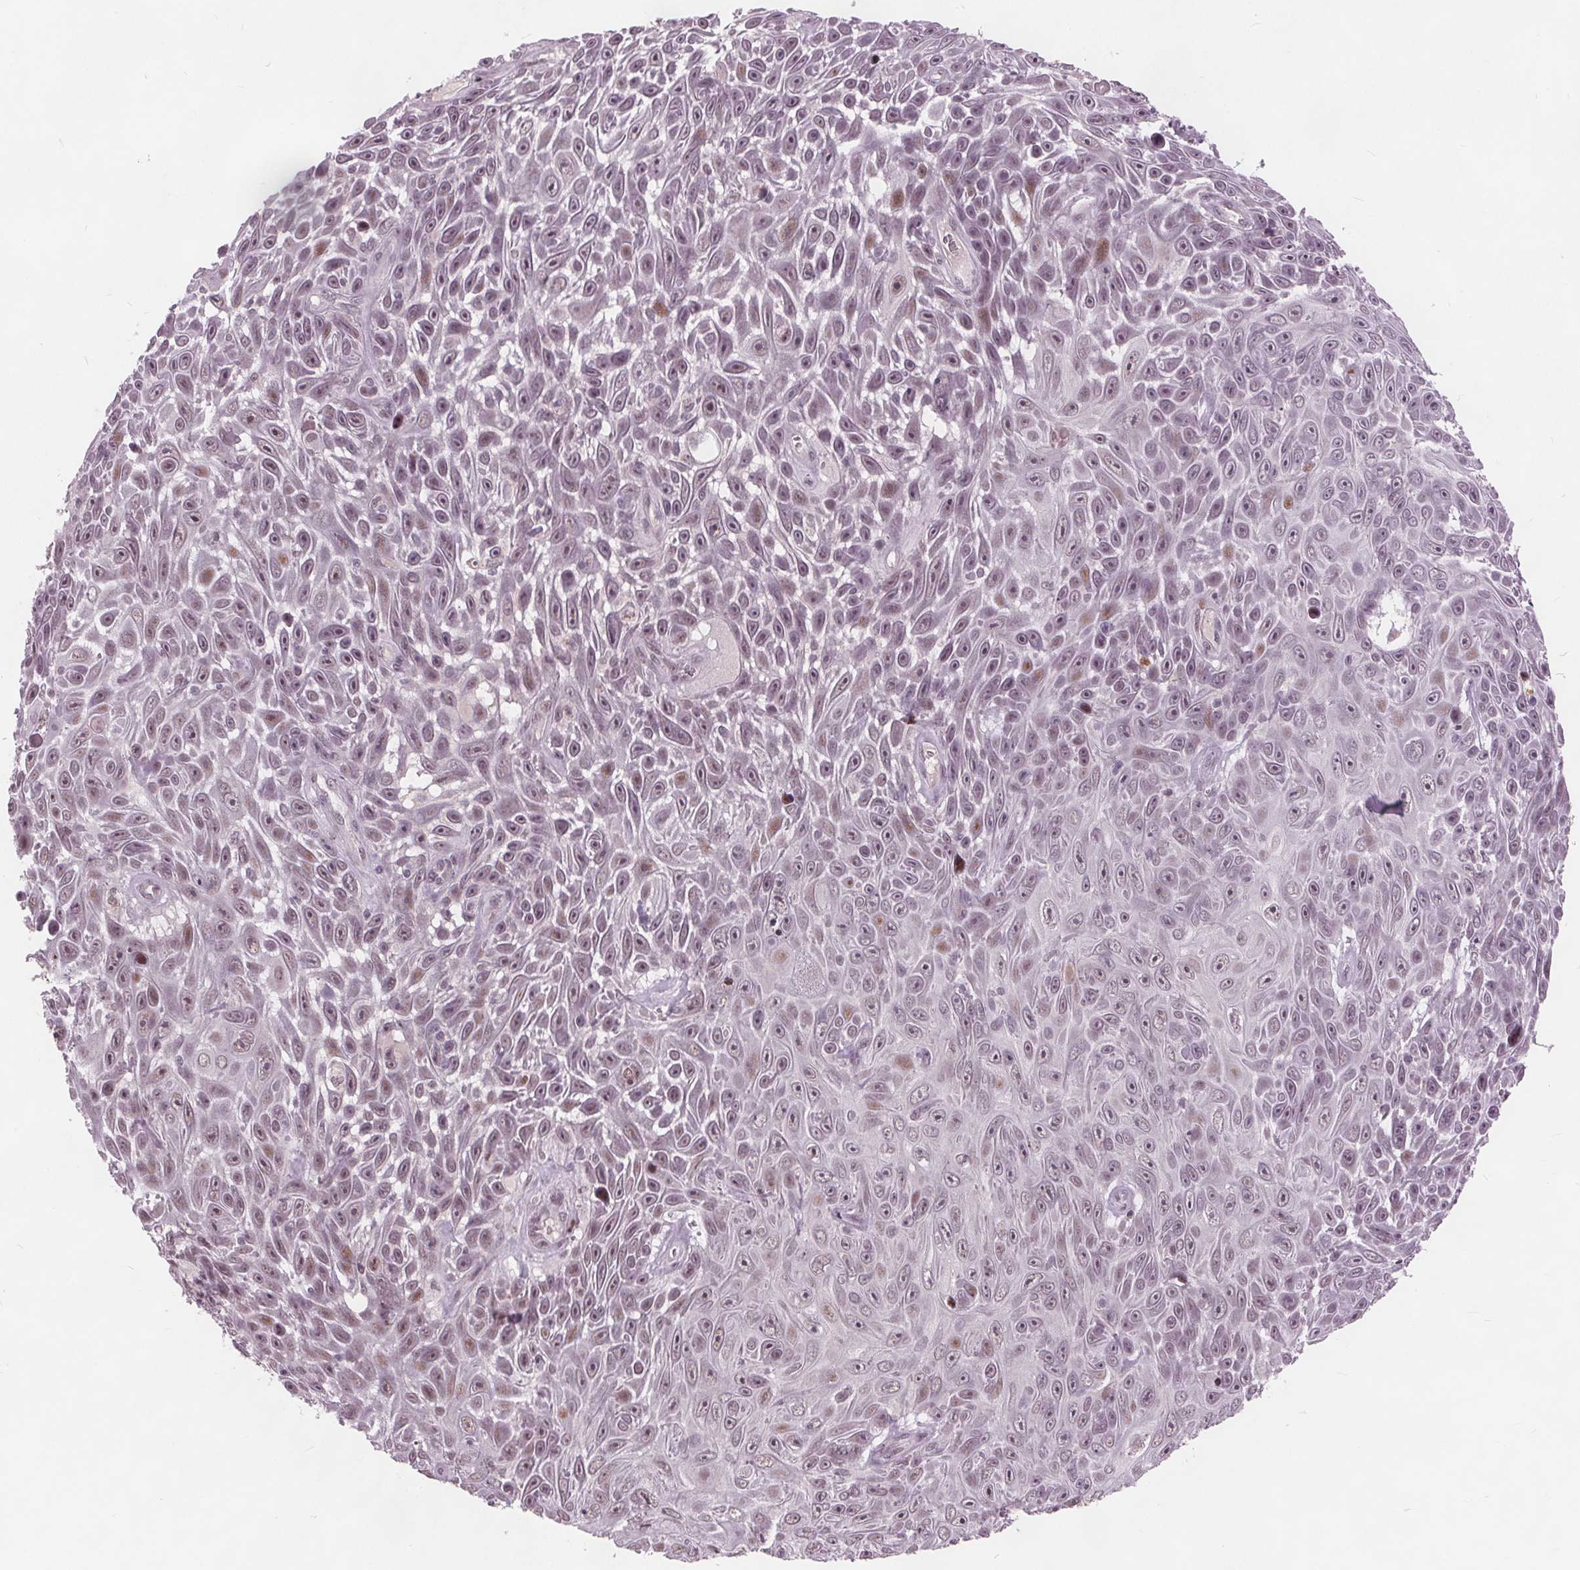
{"staining": {"intensity": "moderate", "quantity": "<25%", "location": "nuclear"}, "tissue": "skin cancer", "cell_type": "Tumor cells", "image_type": "cancer", "snomed": [{"axis": "morphology", "description": "Squamous cell carcinoma, NOS"}, {"axis": "topography", "description": "Skin"}], "caption": "Skin cancer stained with immunohistochemistry (IHC) displays moderate nuclear positivity in approximately <25% of tumor cells.", "gene": "TTC34", "patient": {"sex": "male", "age": 82}}